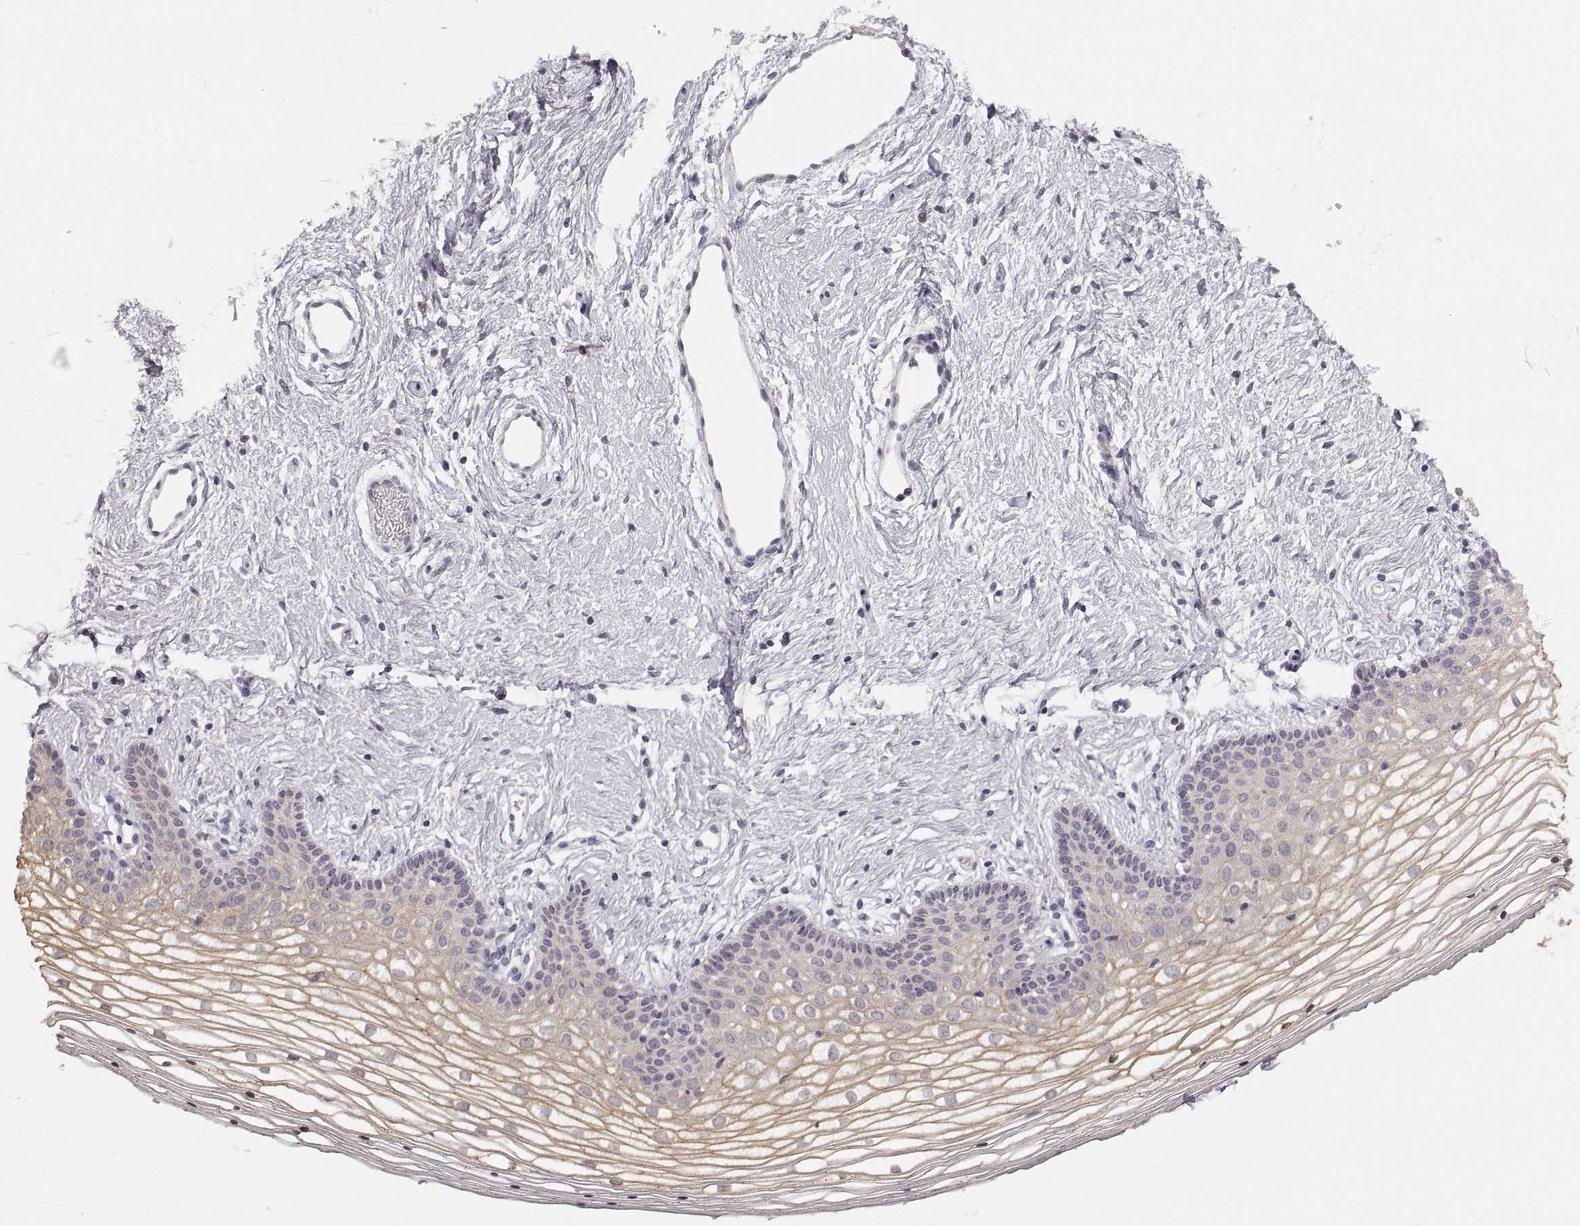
{"staining": {"intensity": "weak", "quantity": ">75%", "location": "cytoplasmic/membranous"}, "tissue": "vagina", "cell_type": "Squamous epithelial cells", "image_type": "normal", "snomed": [{"axis": "morphology", "description": "Normal tissue, NOS"}, {"axis": "topography", "description": "Vagina"}], "caption": "IHC staining of normal vagina, which reveals low levels of weak cytoplasmic/membranous positivity in about >75% of squamous epithelial cells indicating weak cytoplasmic/membranous protein expression. The staining was performed using DAB (3,3'-diaminobenzidine) (brown) for protein detection and nuclei were counterstained in hematoxylin (blue).", "gene": "ZNF185", "patient": {"sex": "female", "age": 36}}